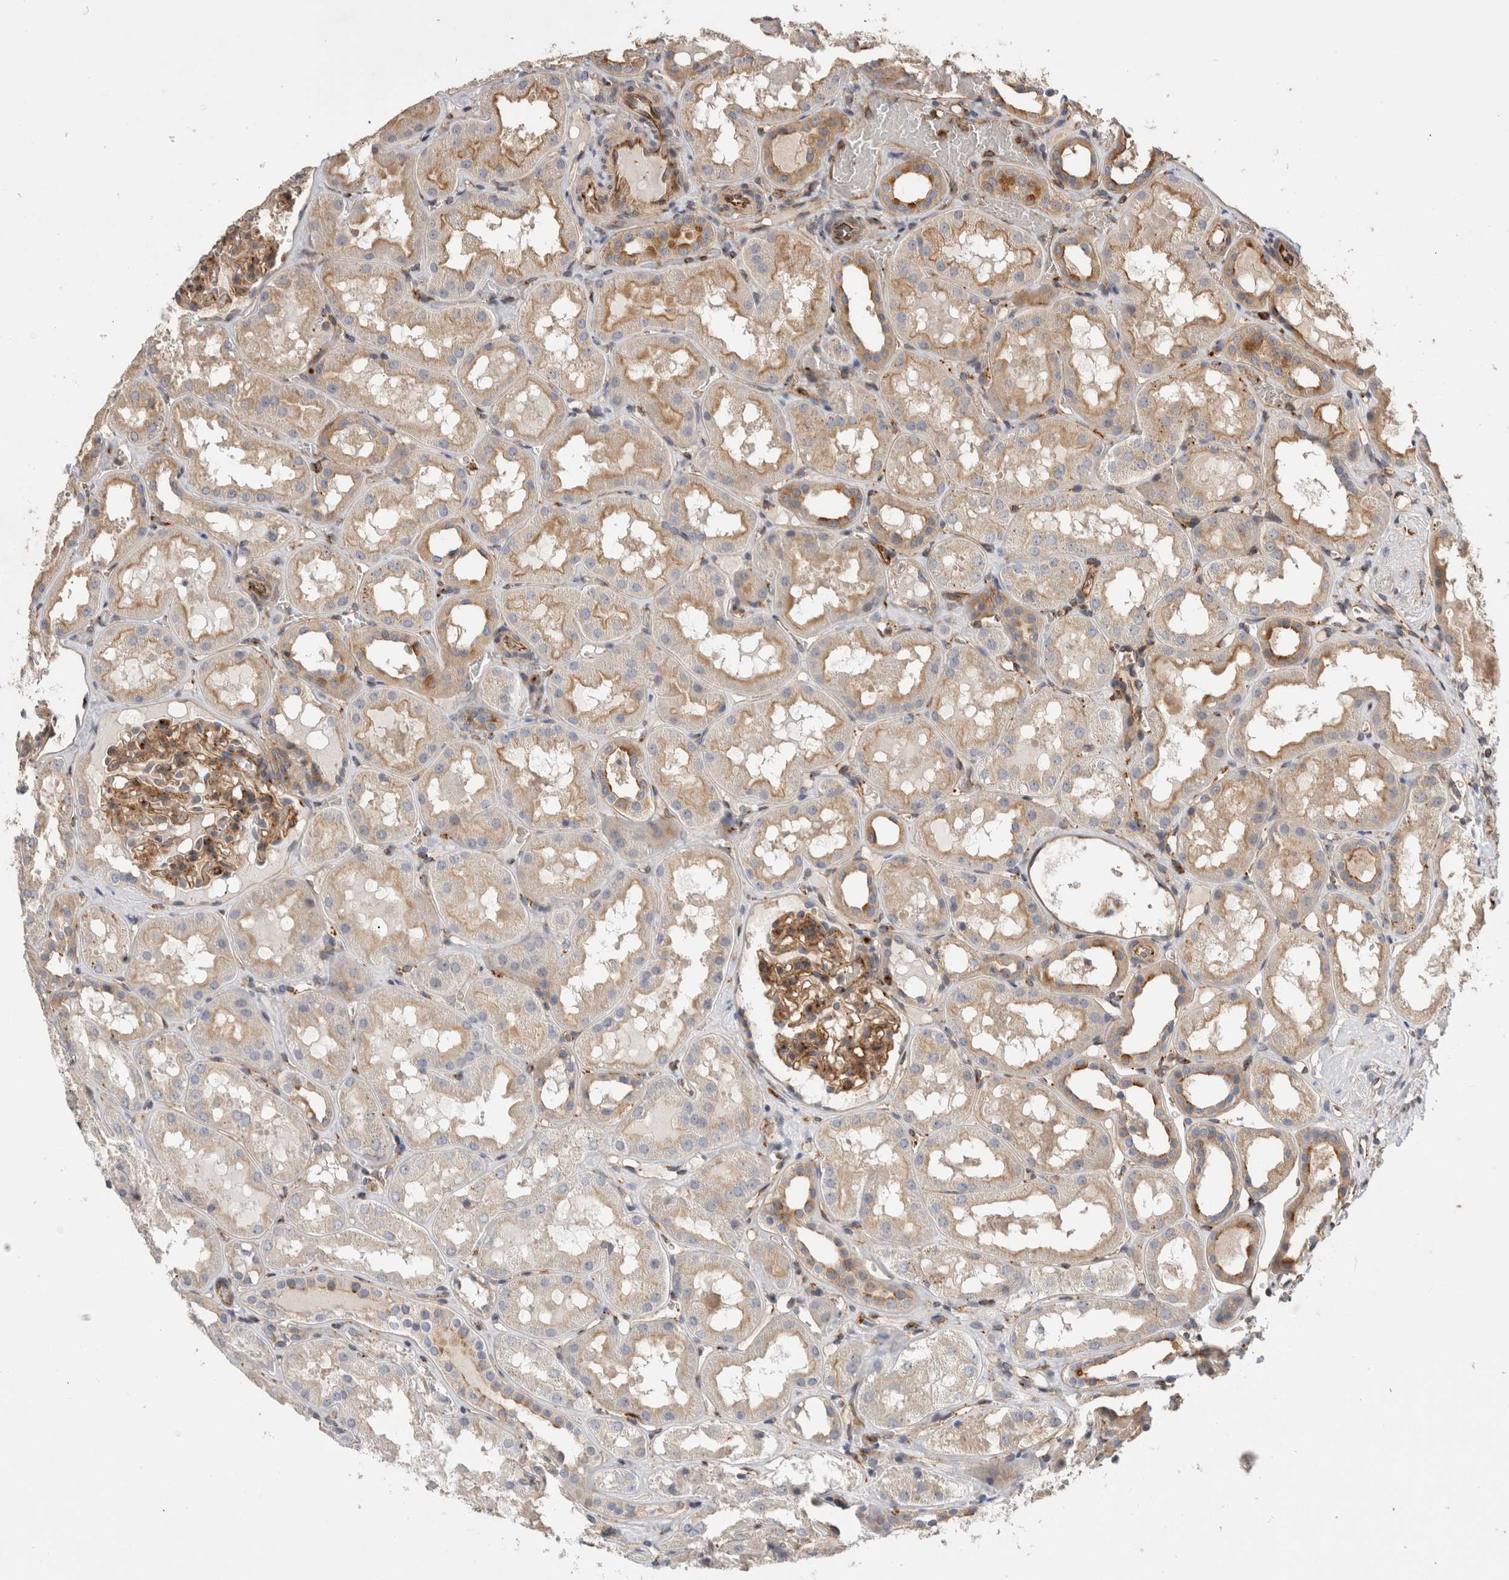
{"staining": {"intensity": "moderate", "quantity": ">75%", "location": "cytoplasmic/membranous"}, "tissue": "kidney", "cell_type": "Cells in glomeruli", "image_type": "normal", "snomed": [{"axis": "morphology", "description": "Normal tissue, NOS"}, {"axis": "topography", "description": "Kidney"}, {"axis": "topography", "description": "Urinary bladder"}], "caption": "Cells in glomeruli display medium levels of moderate cytoplasmic/membranous positivity in approximately >75% of cells in normal kidney. The staining was performed using DAB (3,3'-diaminobenzidine) to visualize the protein expression in brown, while the nuclei were stained in blue with hematoxylin (Magnification: 20x).", "gene": "BNIP2", "patient": {"sex": "male", "age": 16}}